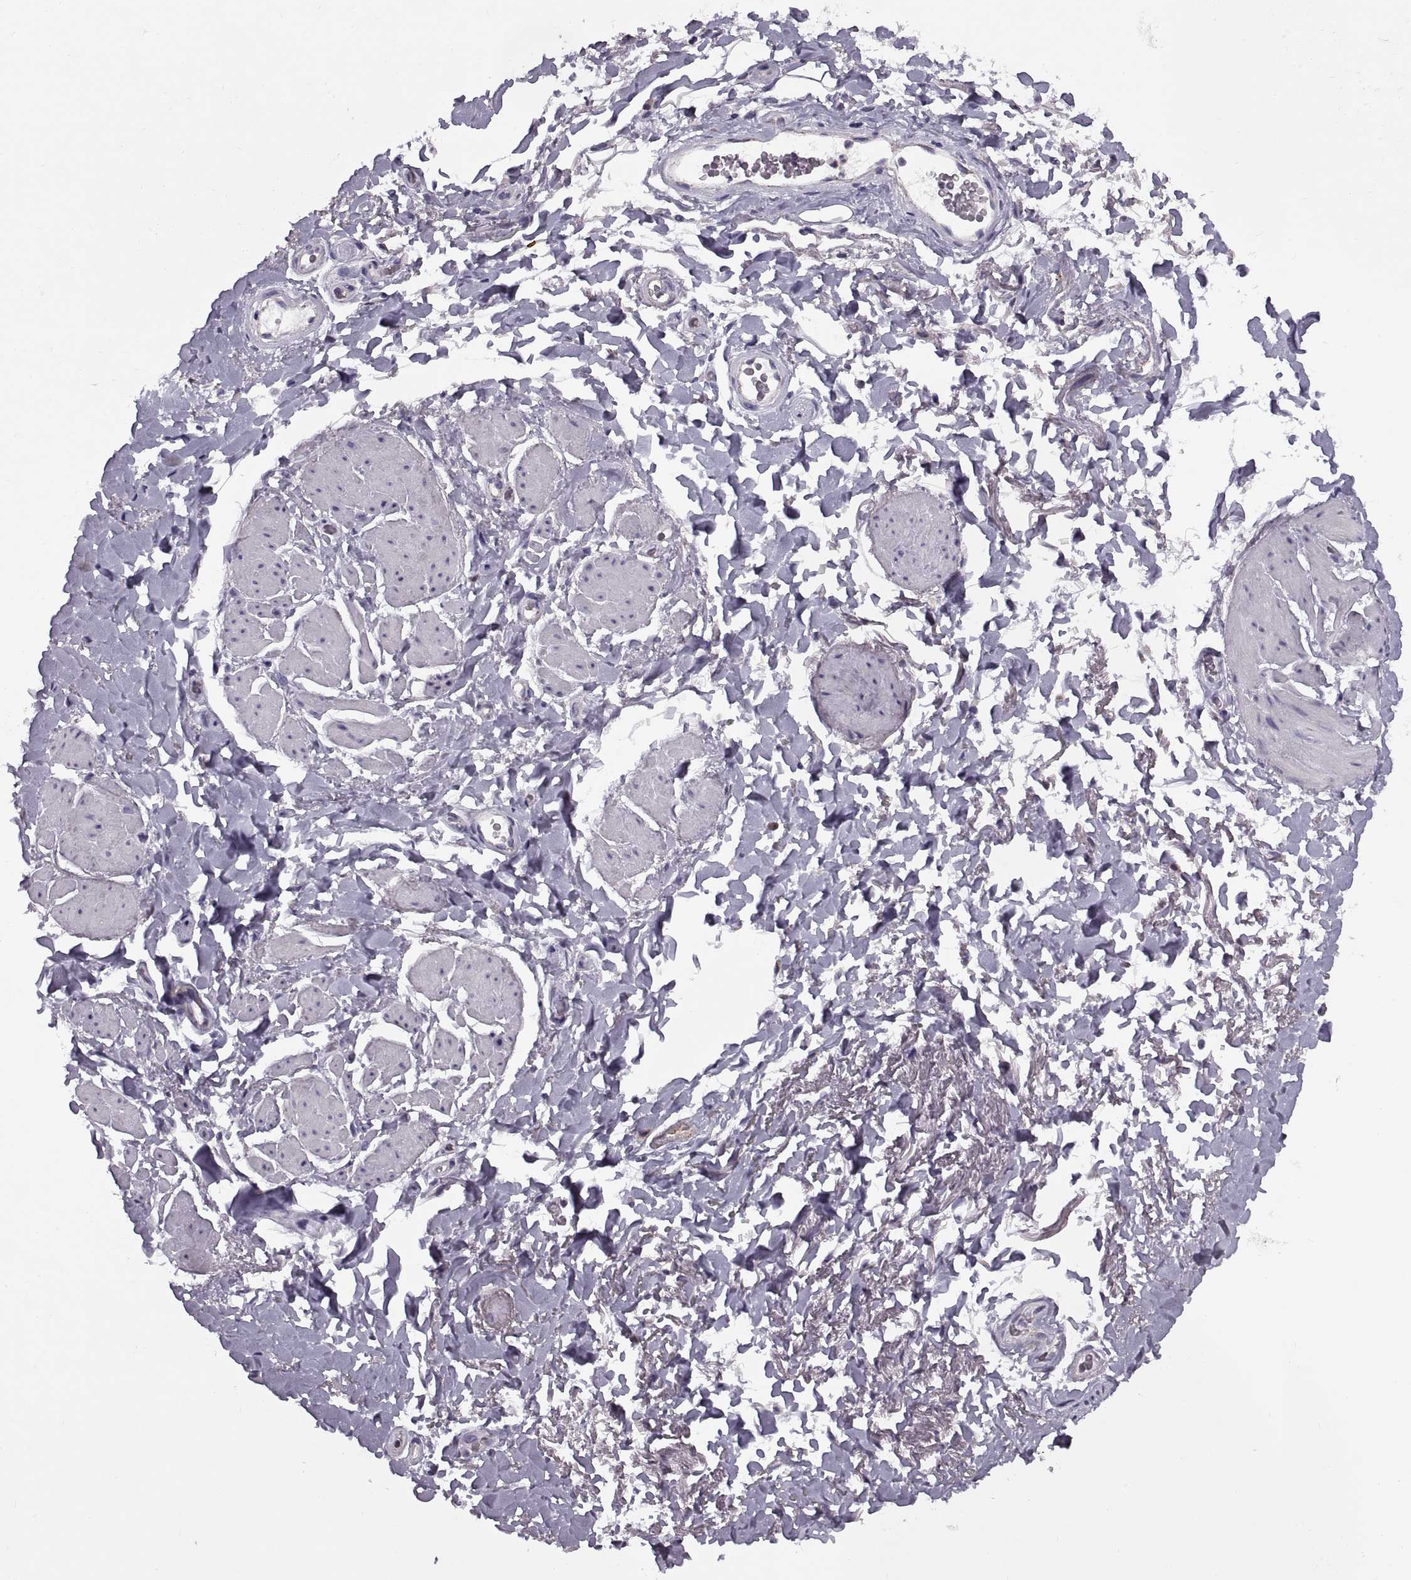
{"staining": {"intensity": "negative", "quantity": "none", "location": "none"}, "tissue": "adipose tissue", "cell_type": "Adipocytes", "image_type": "normal", "snomed": [{"axis": "morphology", "description": "Normal tissue, NOS"}, {"axis": "topography", "description": "Anal"}, {"axis": "topography", "description": "Peripheral nerve tissue"}], "caption": "IHC of benign adipose tissue demonstrates no expression in adipocytes. The staining is performed using DAB (3,3'-diaminobenzidine) brown chromogen with nuclei counter-stained in using hematoxylin.", "gene": "CALCR", "patient": {"sex": "male", "age": 53}}